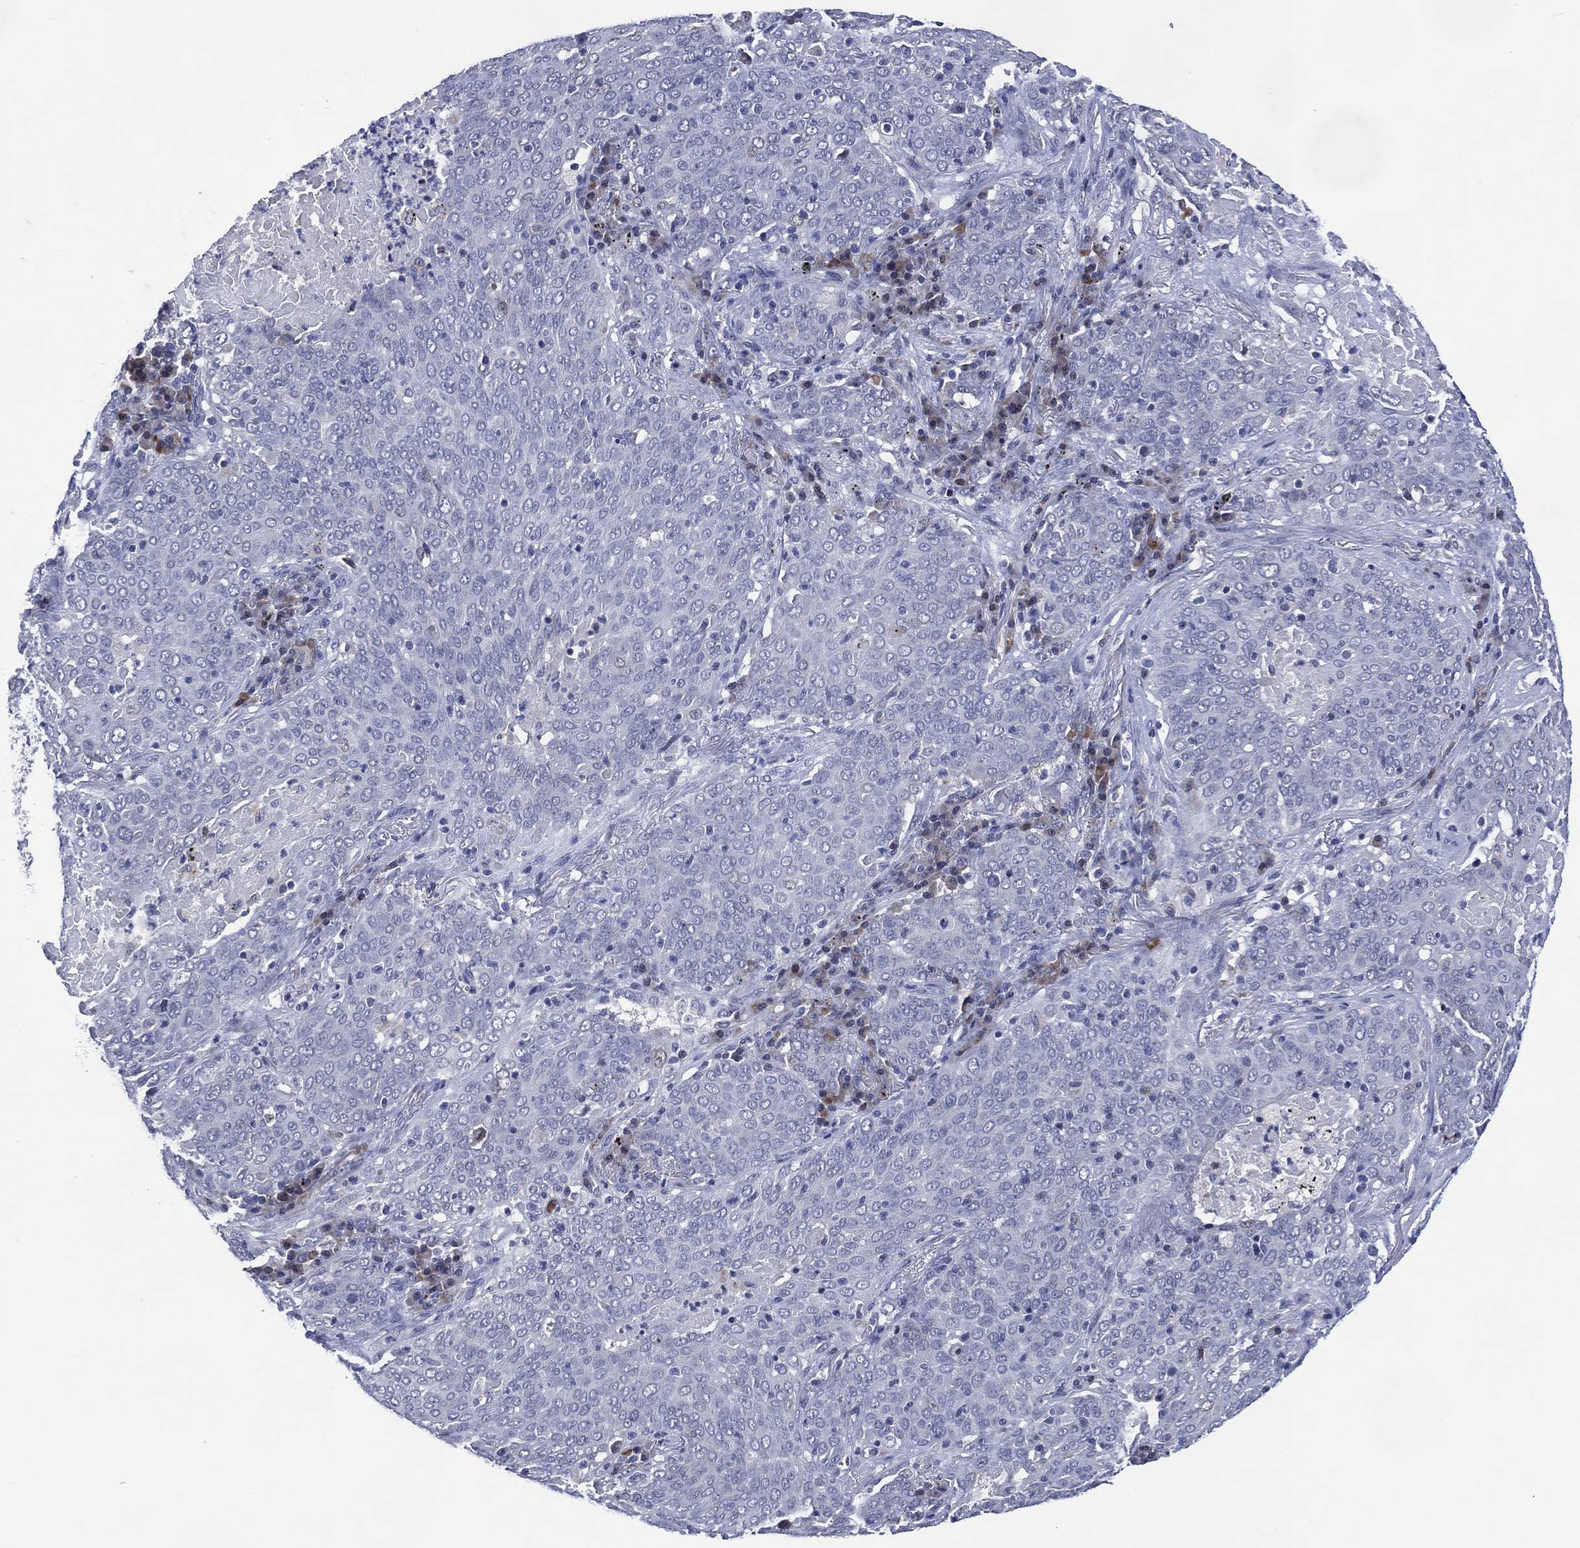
{"staining": {"intensity": "negative", "quantity": "none", "location": "none"}, "tissue": "lung cancer", "cell_type": "Tumor cells", "image_type": "cancer", "snomed": [{"axis": "morphology", "description": "Squamous cell carcinoma, NOS"}, {"axis": "topography", "description": "Lung"}], "caption": "Tumor cells show no significant expression in lung squamous cell carcinoma.", "gene": "USP26", "patient": {"sex": "male", "age": 82}}